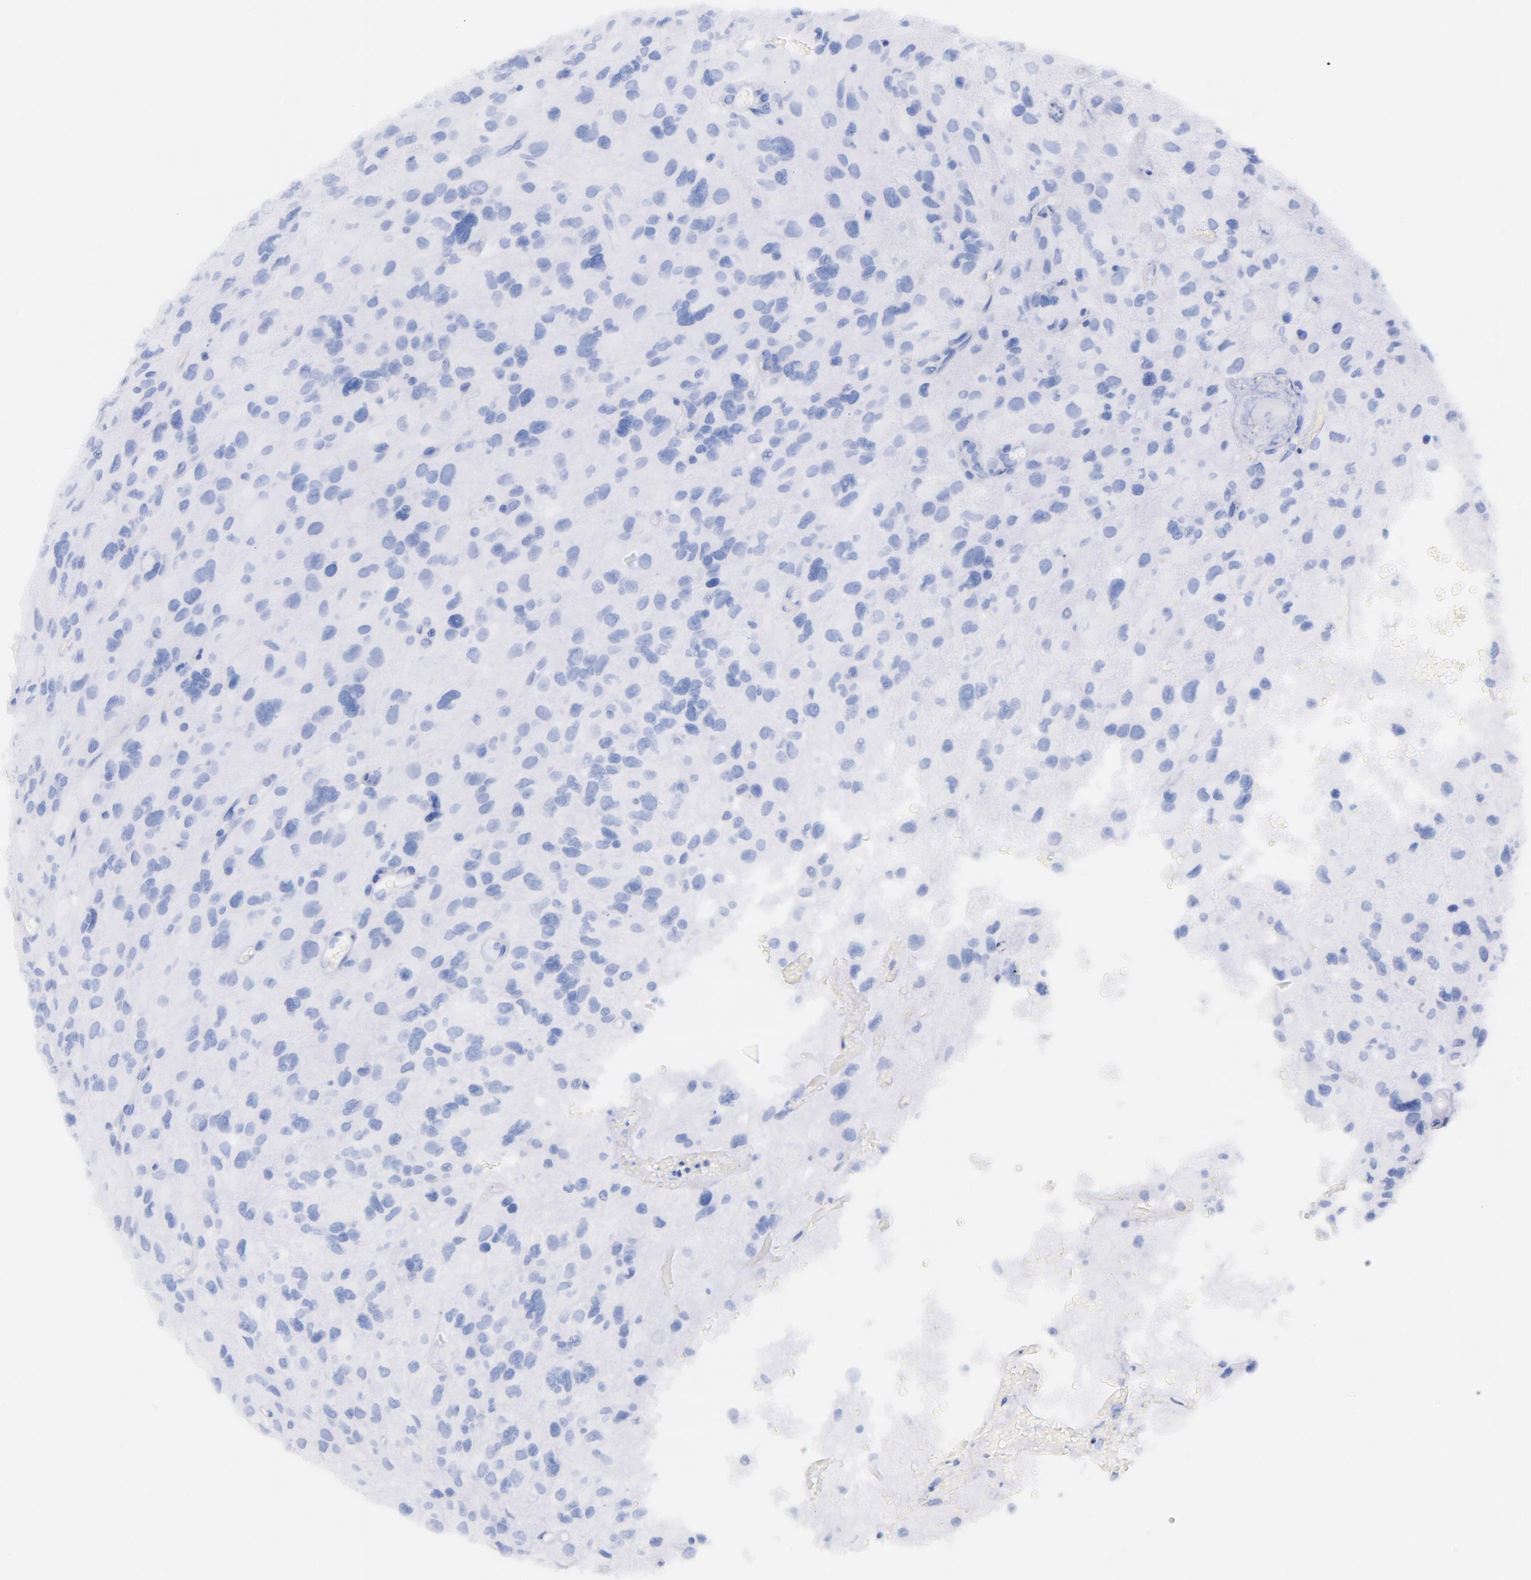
{"staining": {"intensity": "negative", "quantity": "none", "location": "none"}, "tissue": "glioma", "cell_type": "Tumor cells", "image_type": "cancer", "snomed": [{"axis": "morphology", "description": "Glioma, malignant, High grade"}, {"axis": "topography", "description": "Brain"}], "caption": "An immunohistochemistry (IHC) histopathology image of high-grade glioma (malignant) is shown. There is no staining in tumor cells of high-grade glioma (malignant).", "gene": "CD44", "patient": {"sex": "male", "age": 69}}